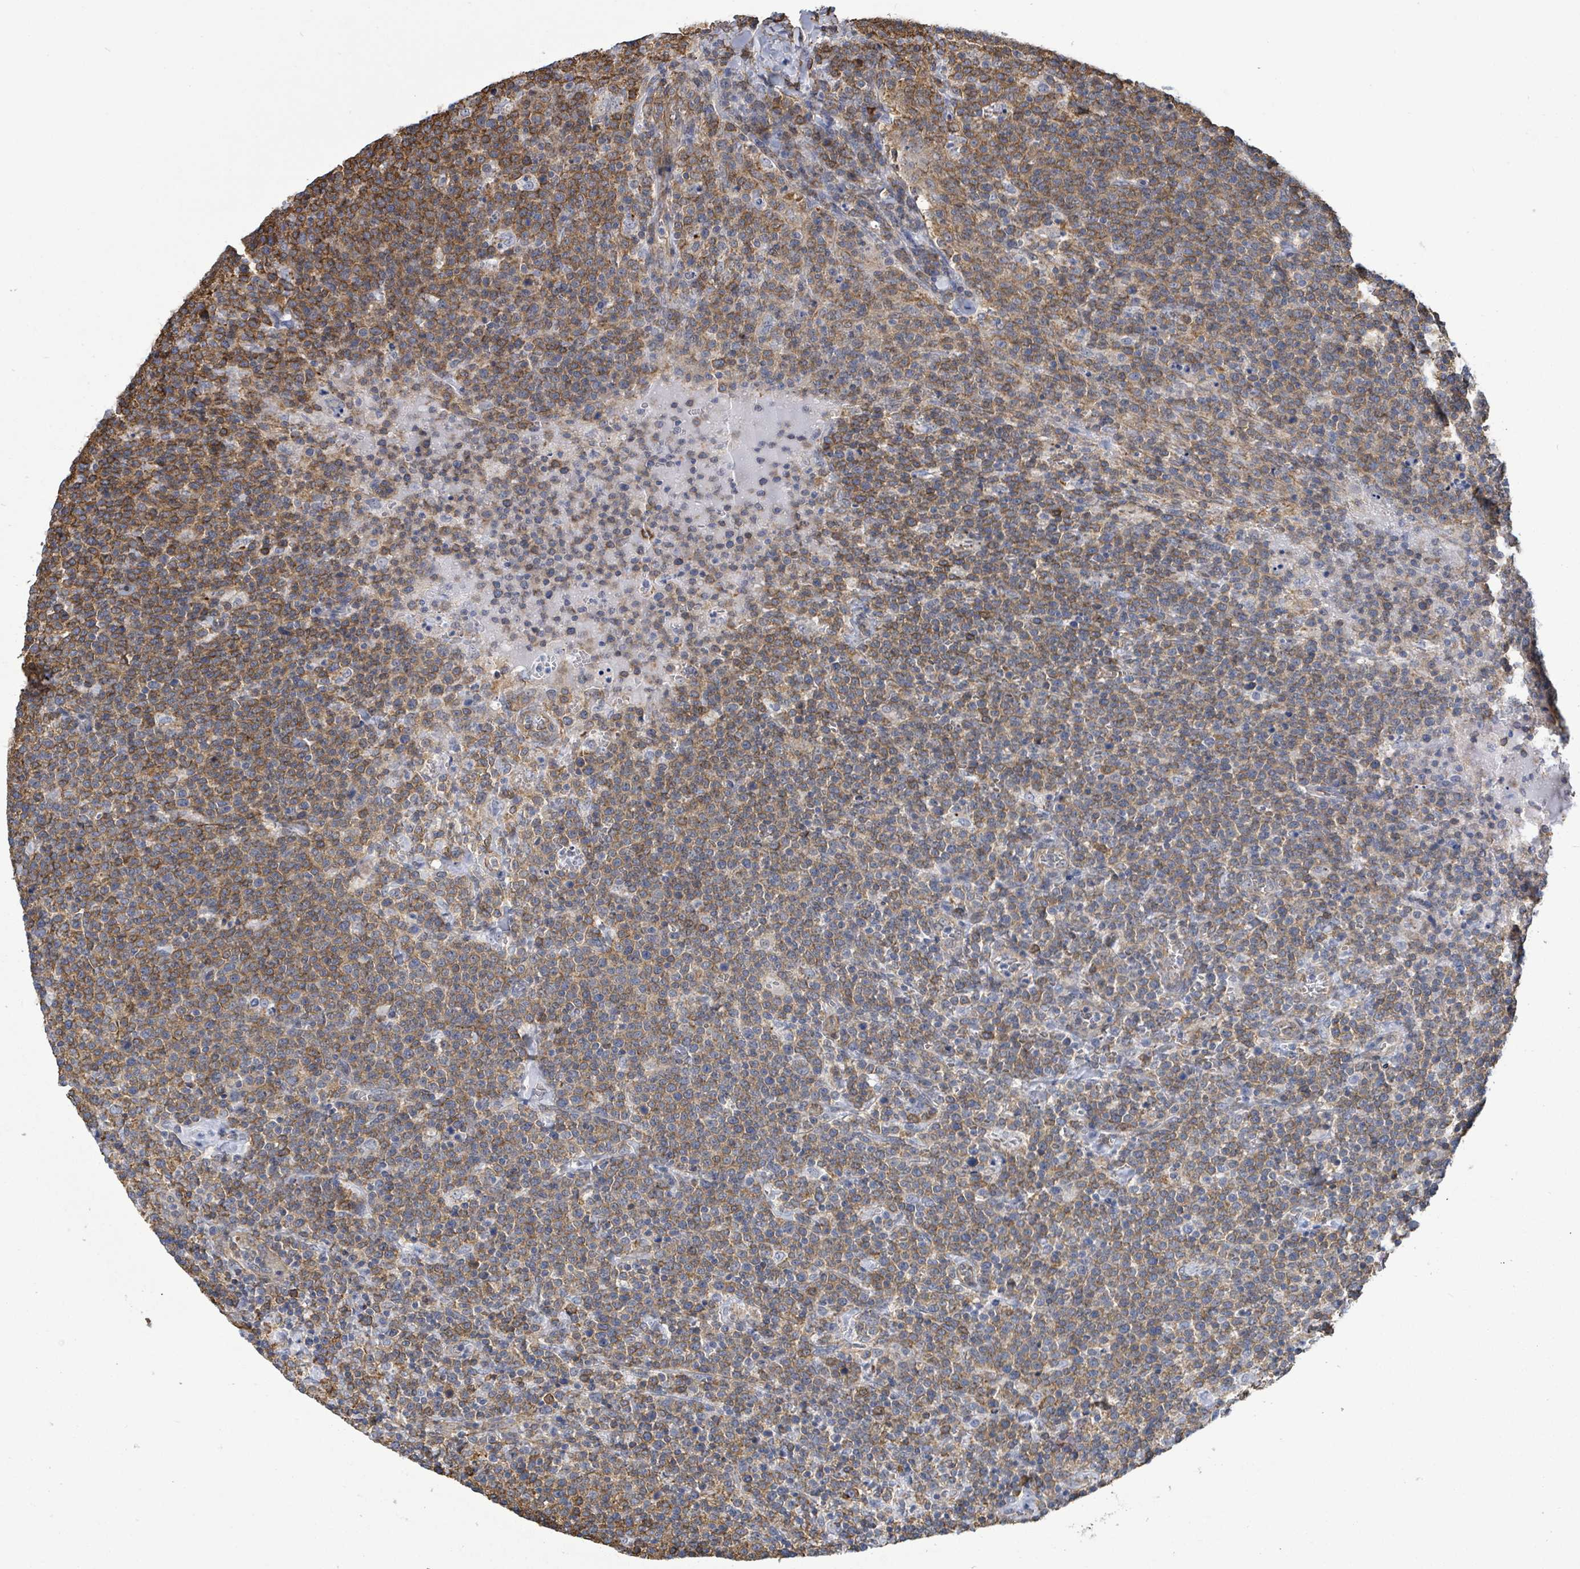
{"staining": {"intensity": "moderate", "quantity": ">75%", "location": "cytoplasmic/membranous"}, "tissue": "lymphoma", "cell_type": "Tumor cells", "image_type": "cancer", "snomed": [{"axis": "morphology", "description": "Malignant lymphoma, non-Hodgkin's type, High grade"}, {"axis": "topography", "description": "Lymph node"}], "caption": "High-power microscopy captured an immunohistochemistry histopathology image of high-grade malignant lymphoma, non-Hodgkin's type, revealing moderate cytoplasmic/membranous staining in approximately >75% of tumor cells.", "gene": "PRKRIP1", "patient": {"sex": "male", "age": 61}}